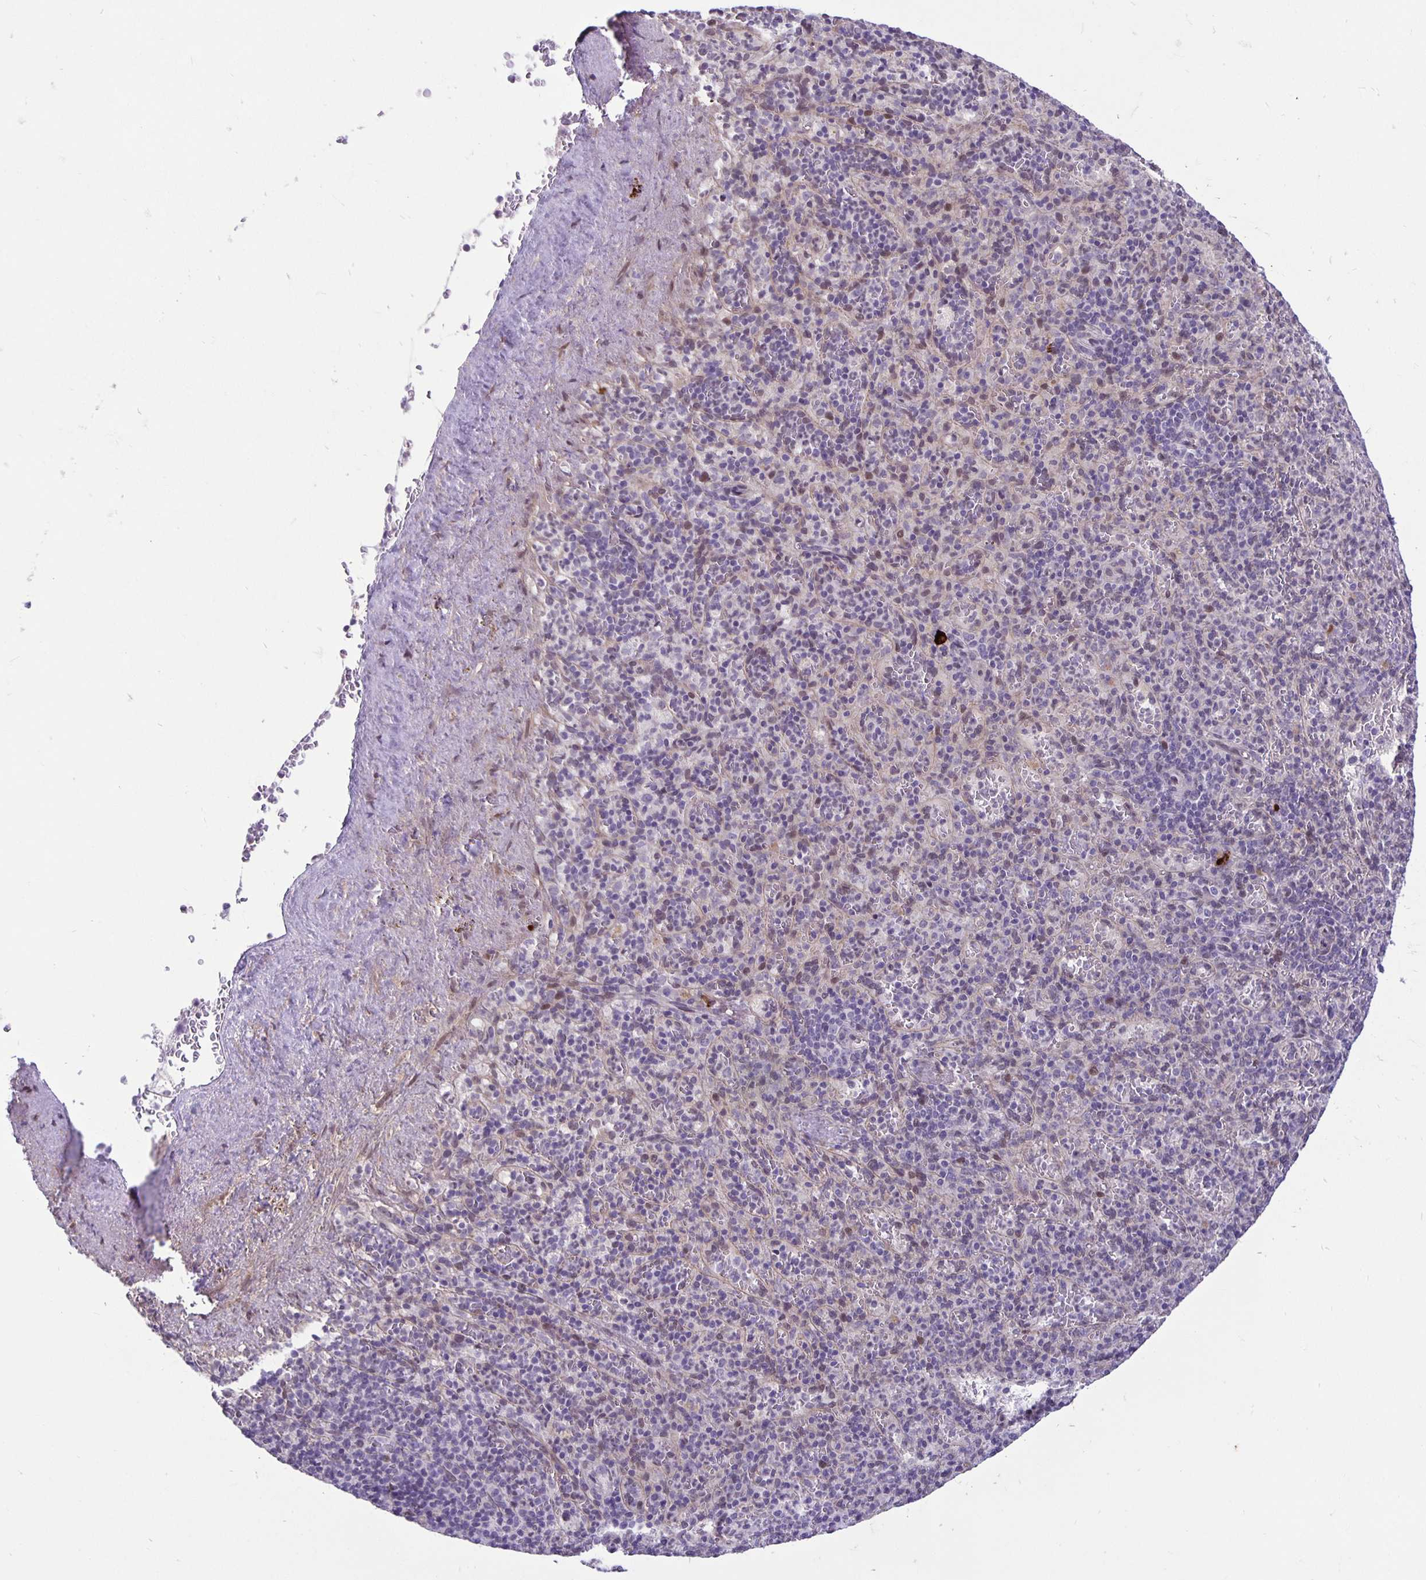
{"staining": {"intensity": "negative", "quantity": "none", "location": "none"}, "tissue": "spleen", "cell_type": "Cells in red pulp", "image_type": "normal", "snomed": [{"axis": "morphology", "description": "Normal tissue, NOS"}, {"axis": "topography", "description": "Spleen"}], "caption": "Cells in red pulp show no significant protein staining in normal spleen. (DAB (3,3'-diaminobenzidine) immunohistochemistry, high magnification).", "gene": "TAX1BP3", "patient": {"sex": "female", "age": 74}}